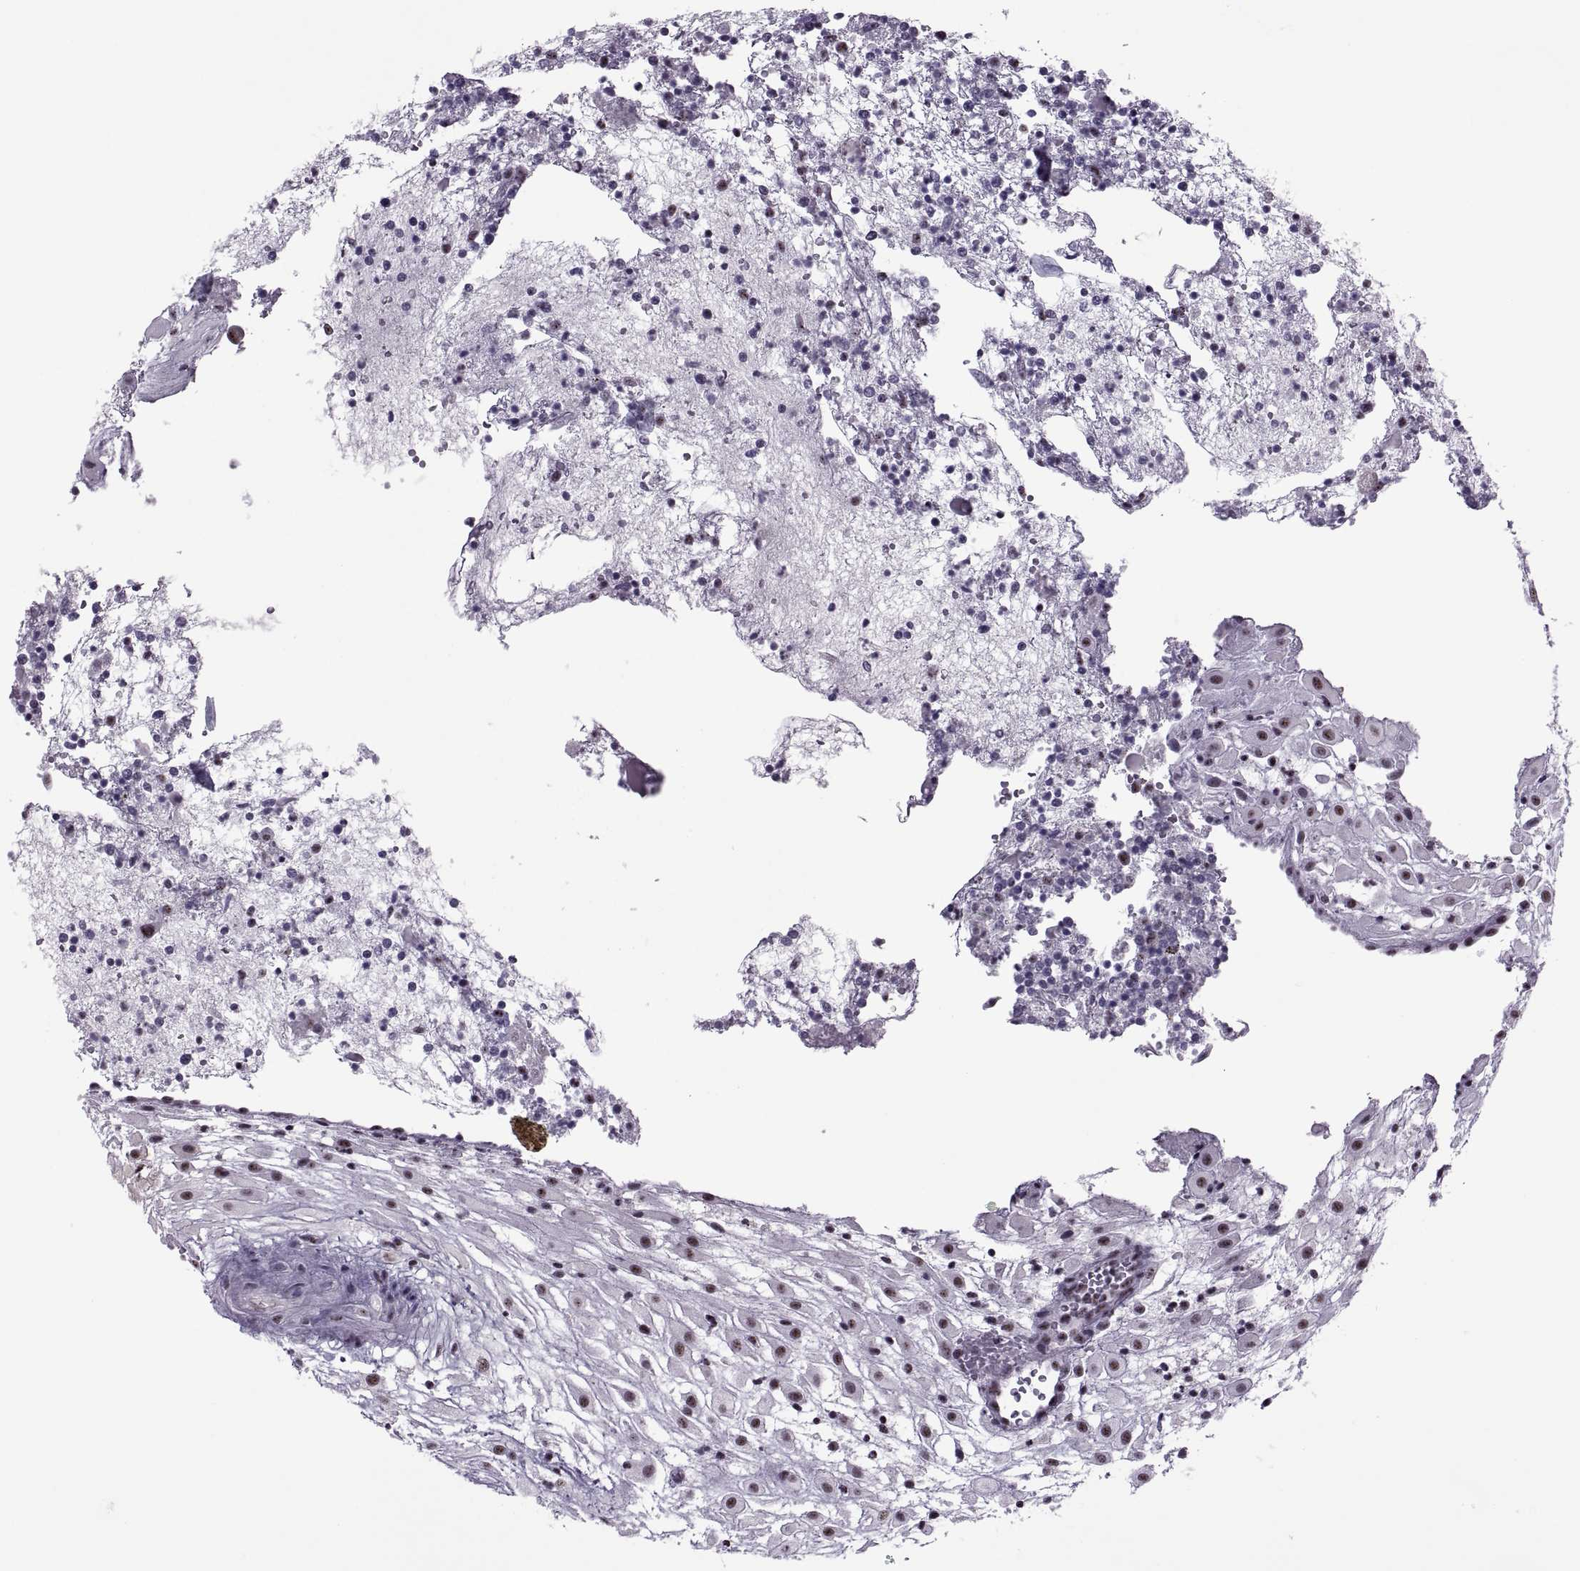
{"staining": {"intensity": "weak", "quantity": ">75%", "location": "nuclear"}, "tissue": "placenta", "cell_type": "Decidual cells", "image_type": "normal", "snomed": [{"axis": "morphology", "description": "Normal tissue, NOS"}, {"axis": "topography", "description": "Placenta"}], "caption": "Protein expression analysis of unremarkable human placenta reveals weak nuclear staining in approximately >75% of decidual cells. (Brightfield microscopy of DAB IHC at high magnification).", "gene": "MAGEA4", "patient": {"sex": "female", "age": 24}}